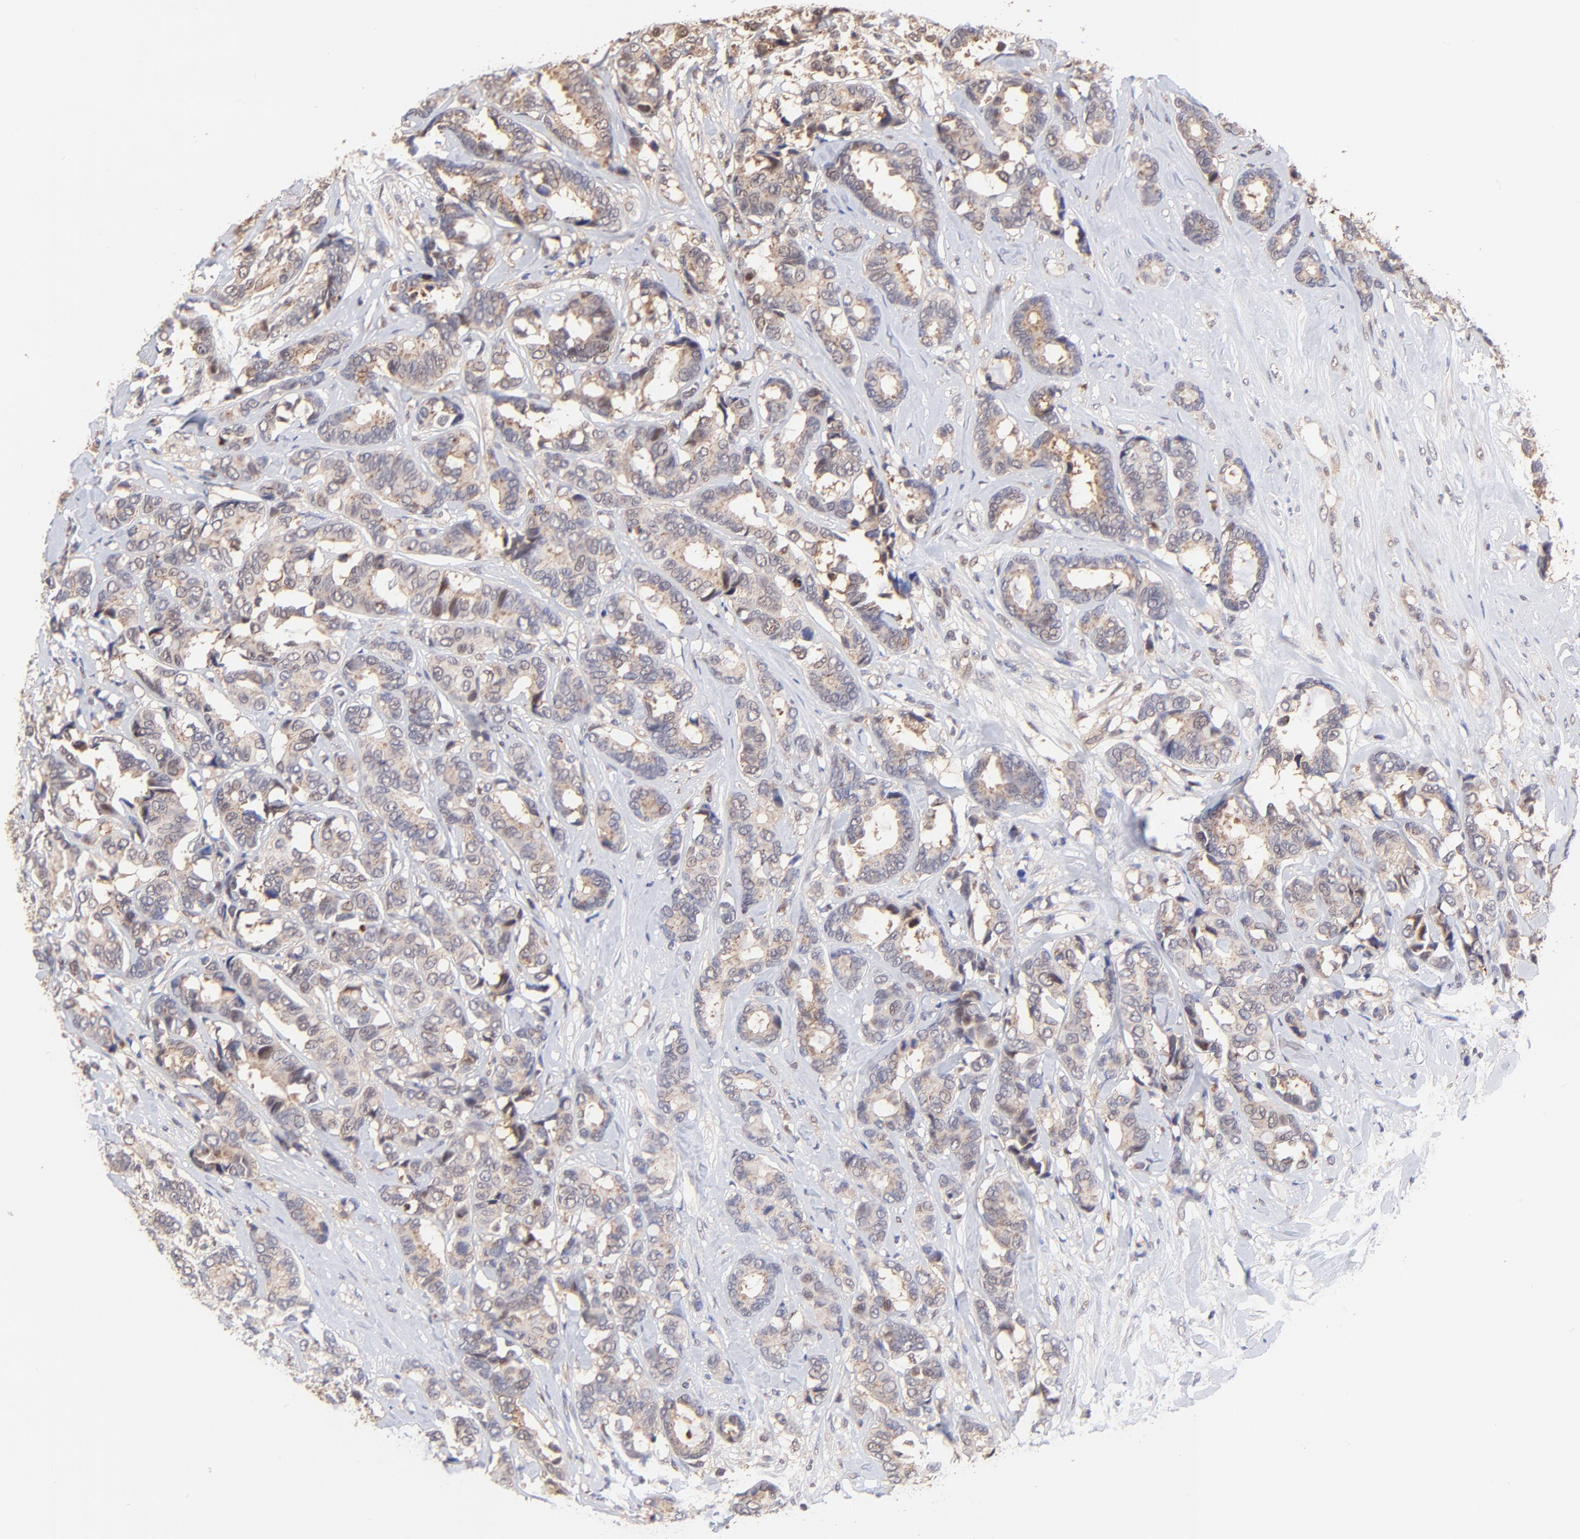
{"staining": {"intensity": "moderate", "quantity": ">75%", "location": "cytoplasmic/membranous"}, "tissue": "breast cancer", "cell_type": "Tumor cells", "image_type": "cancer", "snomed": [{"axis": "morphology", "description": "Duct carcinoma"}, {"axis": "topography", "description": "Breast"}], "caption": "Immunohistochemical staining of breast cancer exhibits medium levels of moderate cytoplasmic/membranous protein positivity in about >75% of tumor cells. The protein is shown in brown color, while the nuclei are stained blue.", "gene": "PSMA6", "patient": {"sex": "female", "age": 87}}